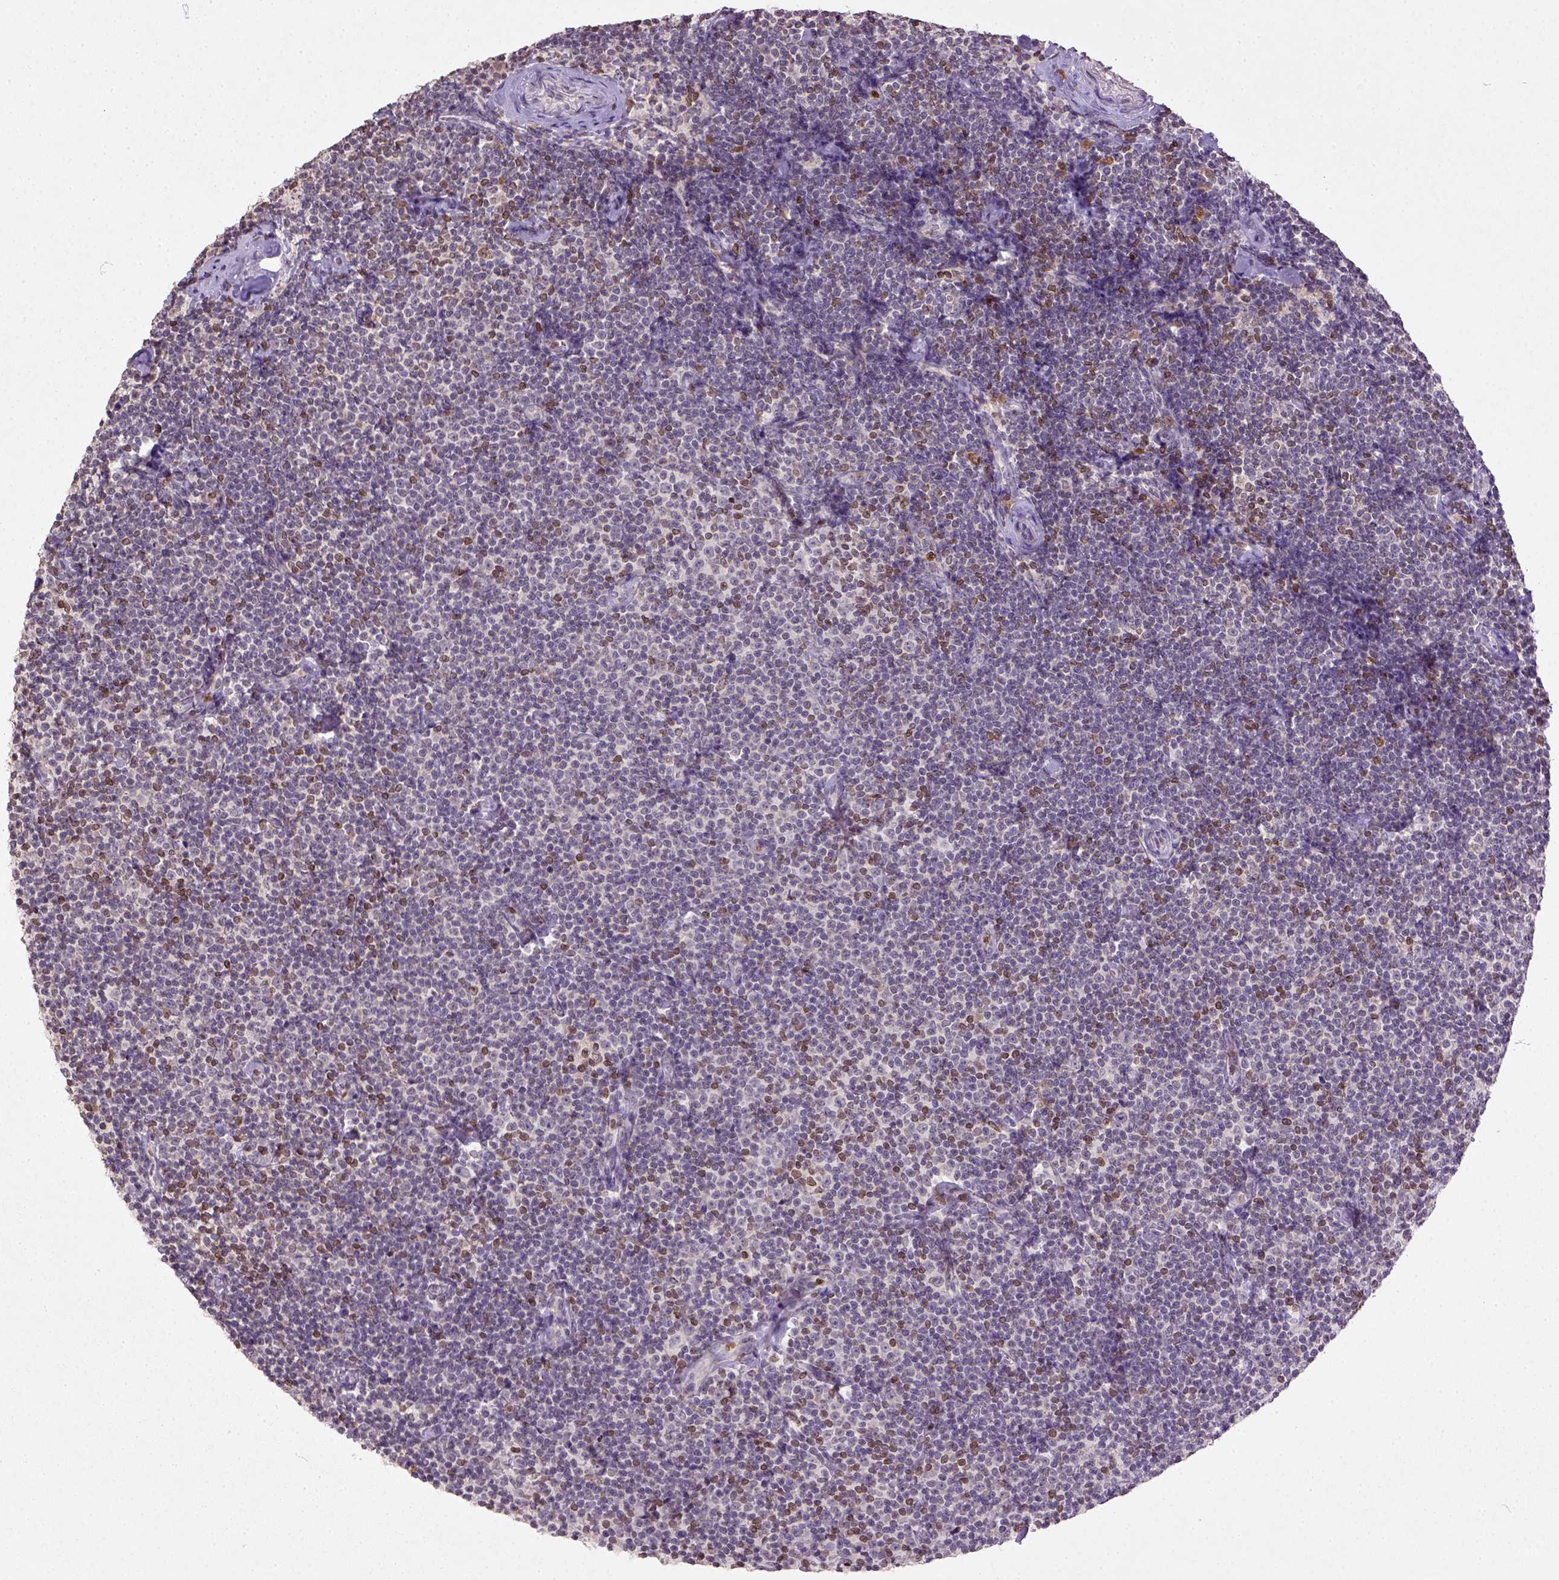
{"staining": {"intensity": "moderate", "quantity": "25%-75%", "location": "nuclear"}, "tissue": "lymphoma", "cell_type": "Tumor cells", "image_type": "cancer", "snomed": [{"axis": "morphology", "description": "Malignant lymphoma, non-Hodgkin's type, Low grade"}, {"axis": "topography", "description": "Lymph node"}], "caption": "Low-grade malignant lymphoma, non-Hodgkin's type was stained to show a protein in brown. There is medium levels of moderate nuclear staining in approximately 25%-75% of tumor cells.", "gene": "NUDT3", "patient": {"sex": "male", "age": 81}}